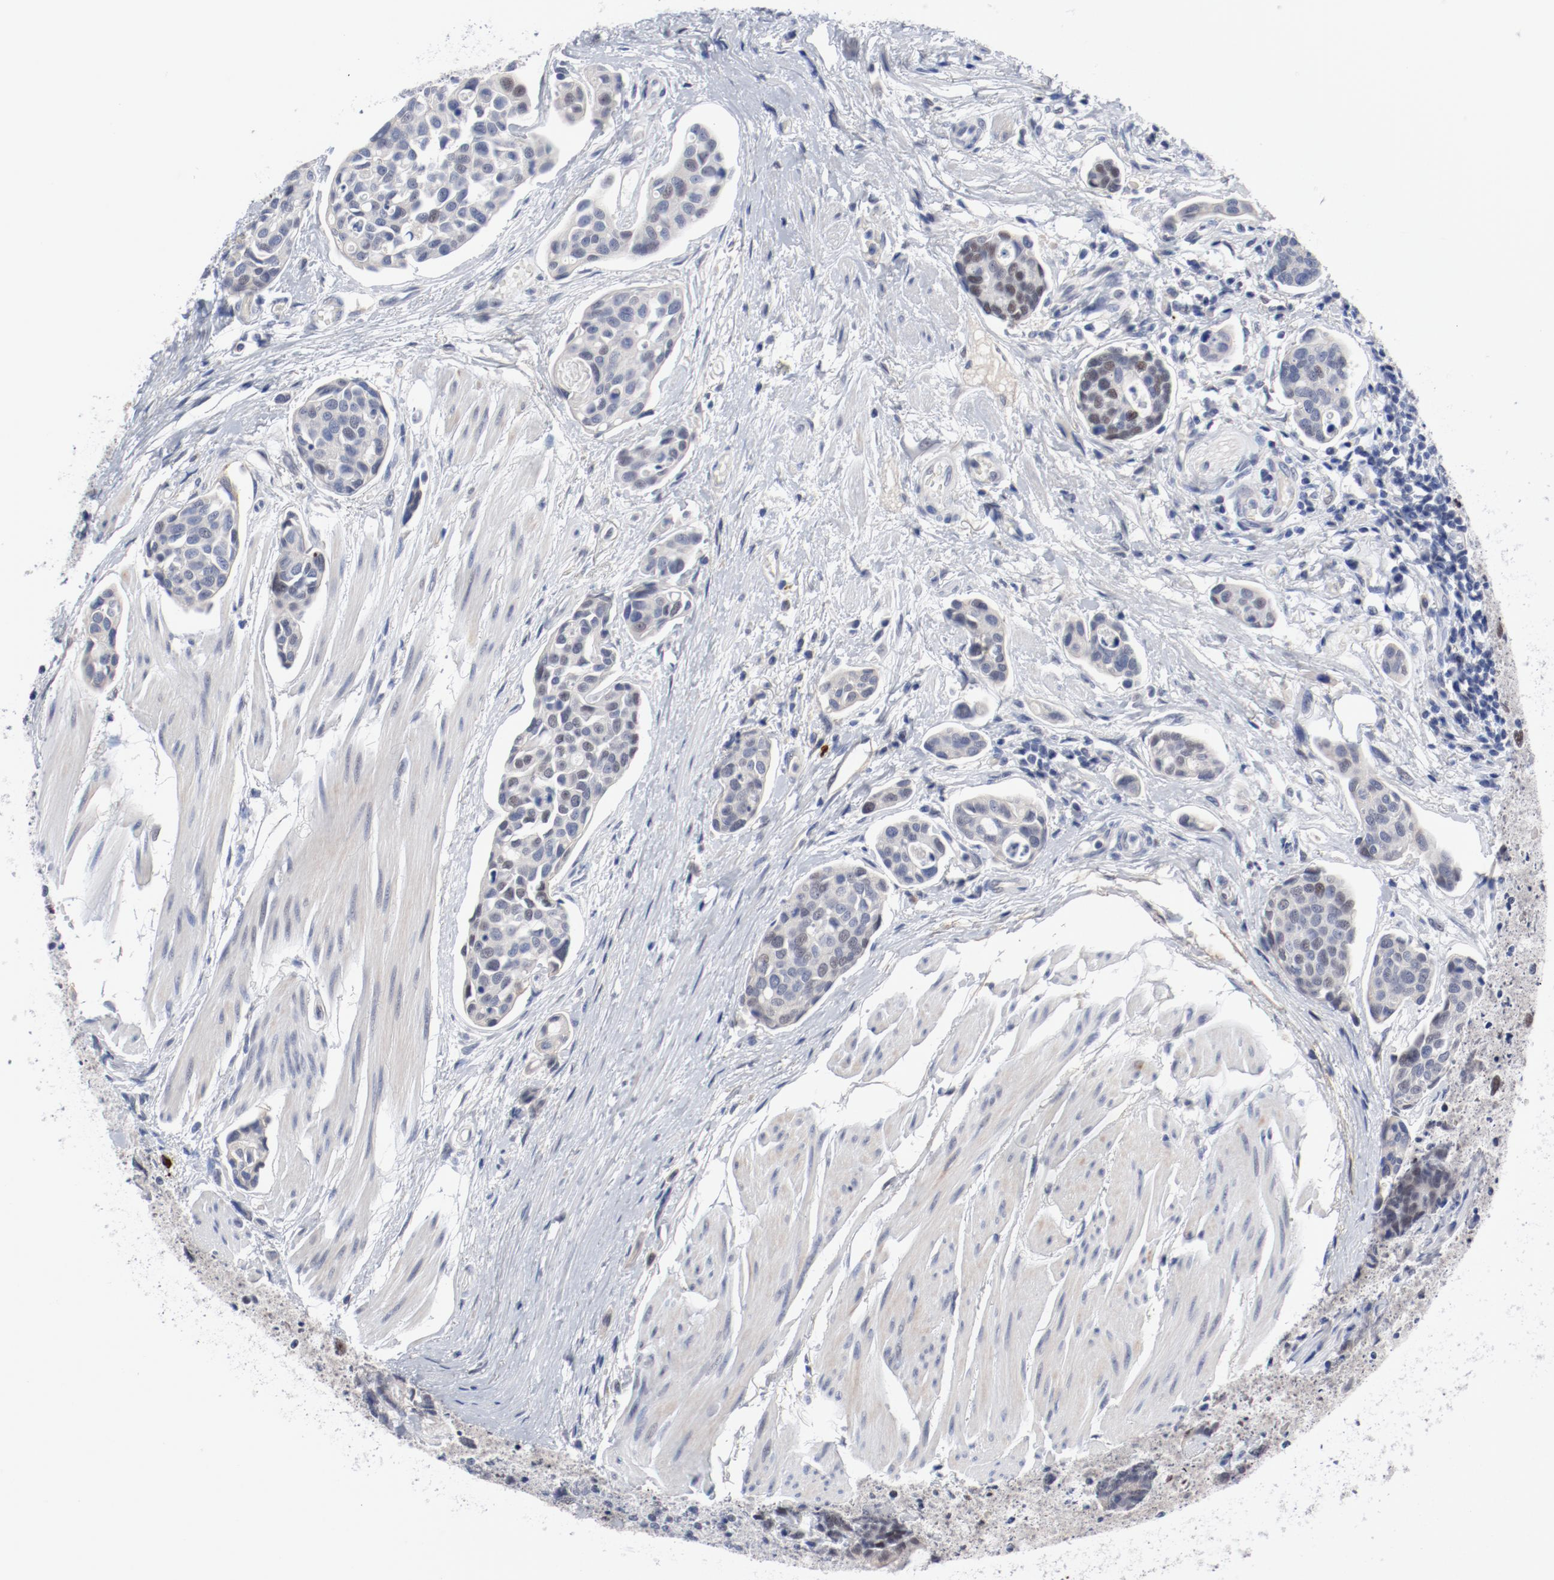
{"staining": {"intensity": "weak", "quantity": "<25%", "location": "nuclear"}, "tissue": "urothelial cancer", "cell_type": "Tumor cells", "image_type": "cancer", "snomed": [{"axis": "morphology", "description": "Urothelial carcinoma, High grade"}, {"axis": "topography", "description": "Urinary bladder"}], "caption": "Protein analysis of urothelial cancer shows no significant staining in tumor cells.", "gene": "ANKLE2", "patient": {"sex": "male", "age": 78}}